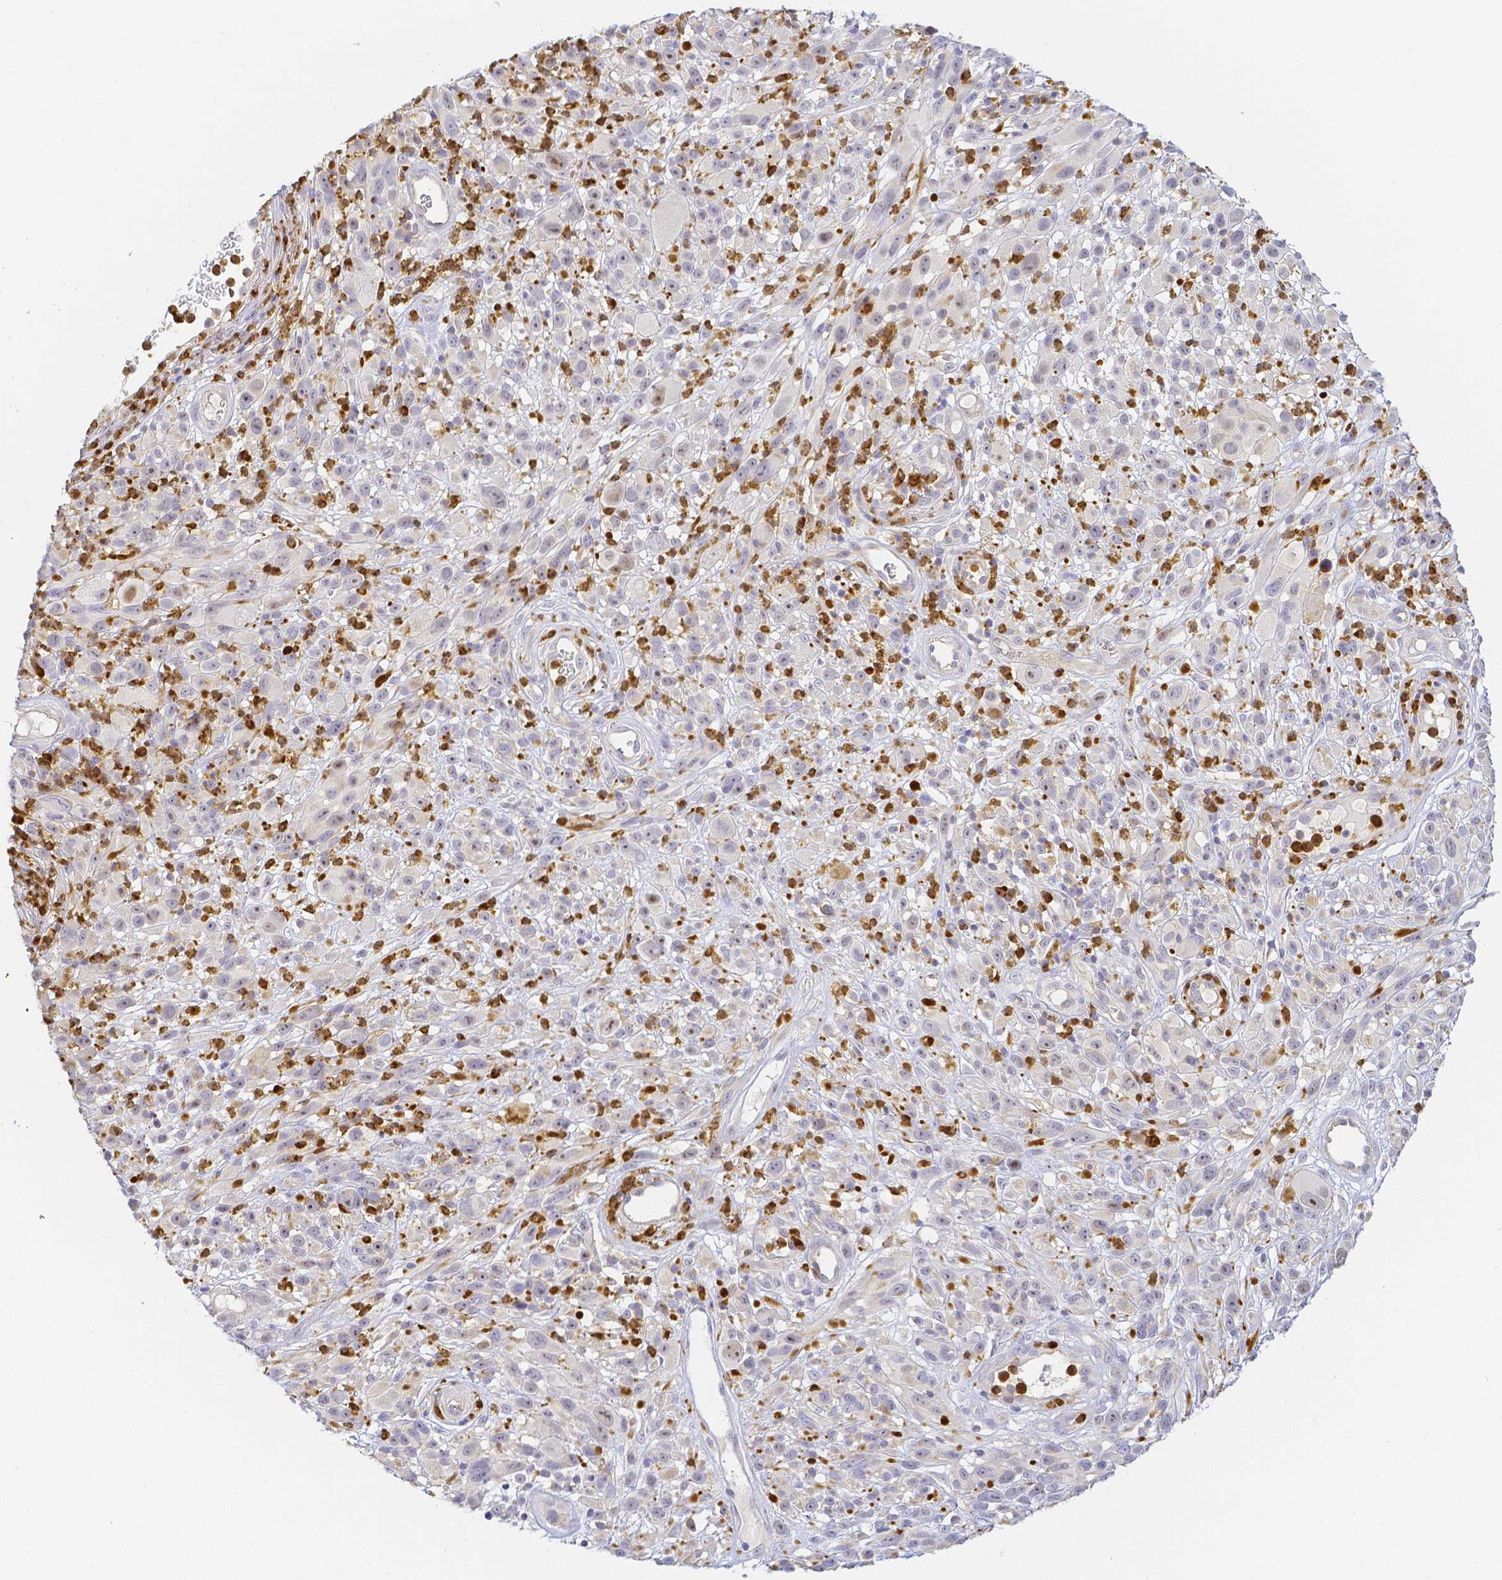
{"staining": {"intensity": "negative", "quantity": "none", "location": "none"}, "tissue": "melanoma", "cell_type": "Tumor cells", "image_type": "cancer", "snomed": [{"axis": "morphology", "description": "Malignant melanoma, NOS"}, {"axis": "topography", "description": "Skin"}], "caption": "The immunohistochemistry micrograph has no significant staining in tumor cells of malignant melanoma tissue. (IHC, brightfield microscopy, high magnification).", "gene": "KCNH1", "patient": {"sex": "male", "age": 68}}